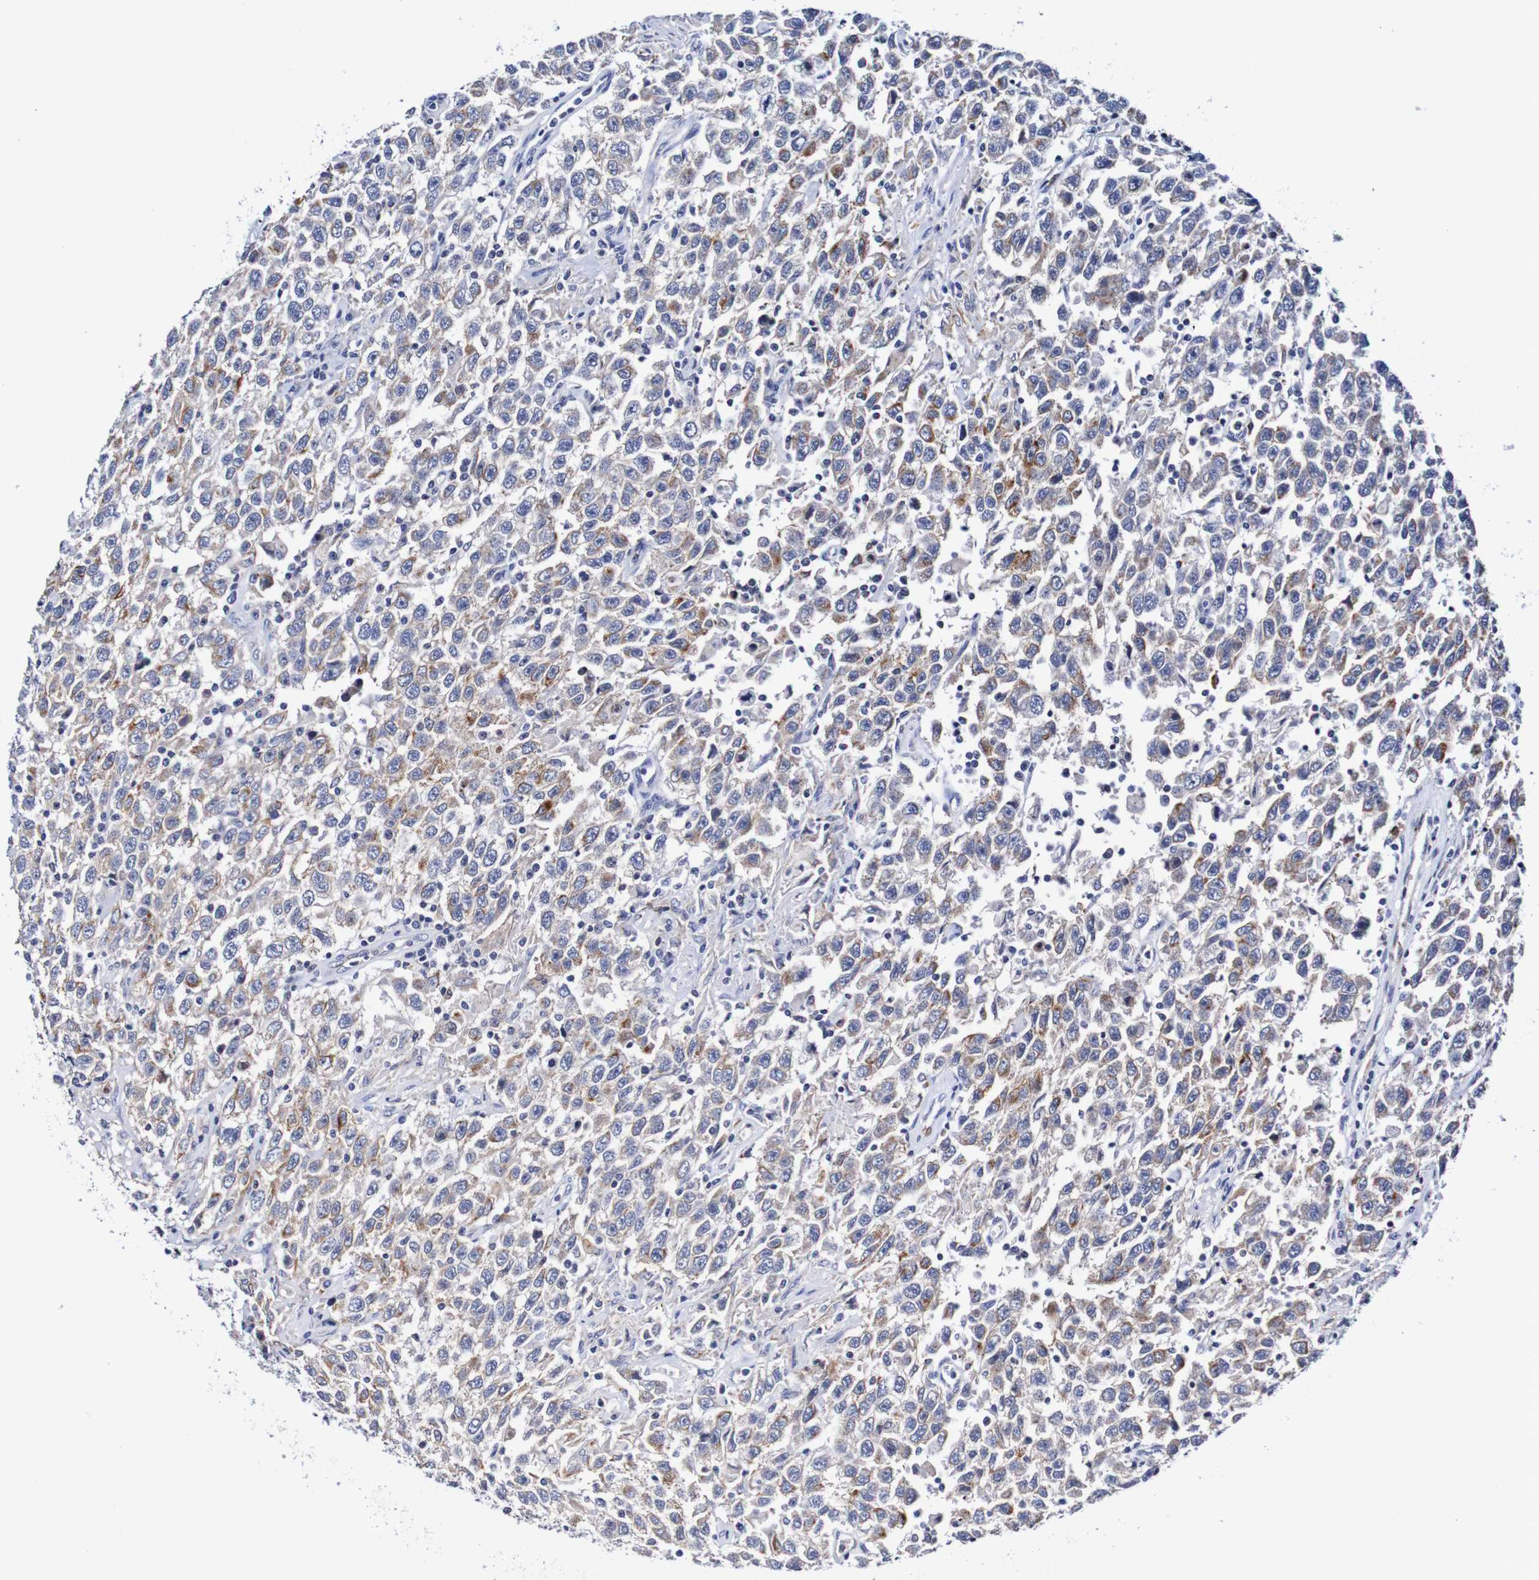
{"staining": {"intensity": "weak", "quantity": "<25%", "location": "cytoplasmic/membranous"}, "tissue": "testis cancer", "cell_type": "Tumor cells", "image_type": "cancer", "snomed": [{"axis": "morphology", "description": "Seminoma, NOS"}, {"axis": "topography", "description": "Testis"}], "caption": "The immunohistochemistry micrograph has no significant staining in tumor cells of seminoma (testis) tissue. Nuclei are stained in blue.", "gene": "SEZ6", "patient": {"sex": "male", "age": 41}}